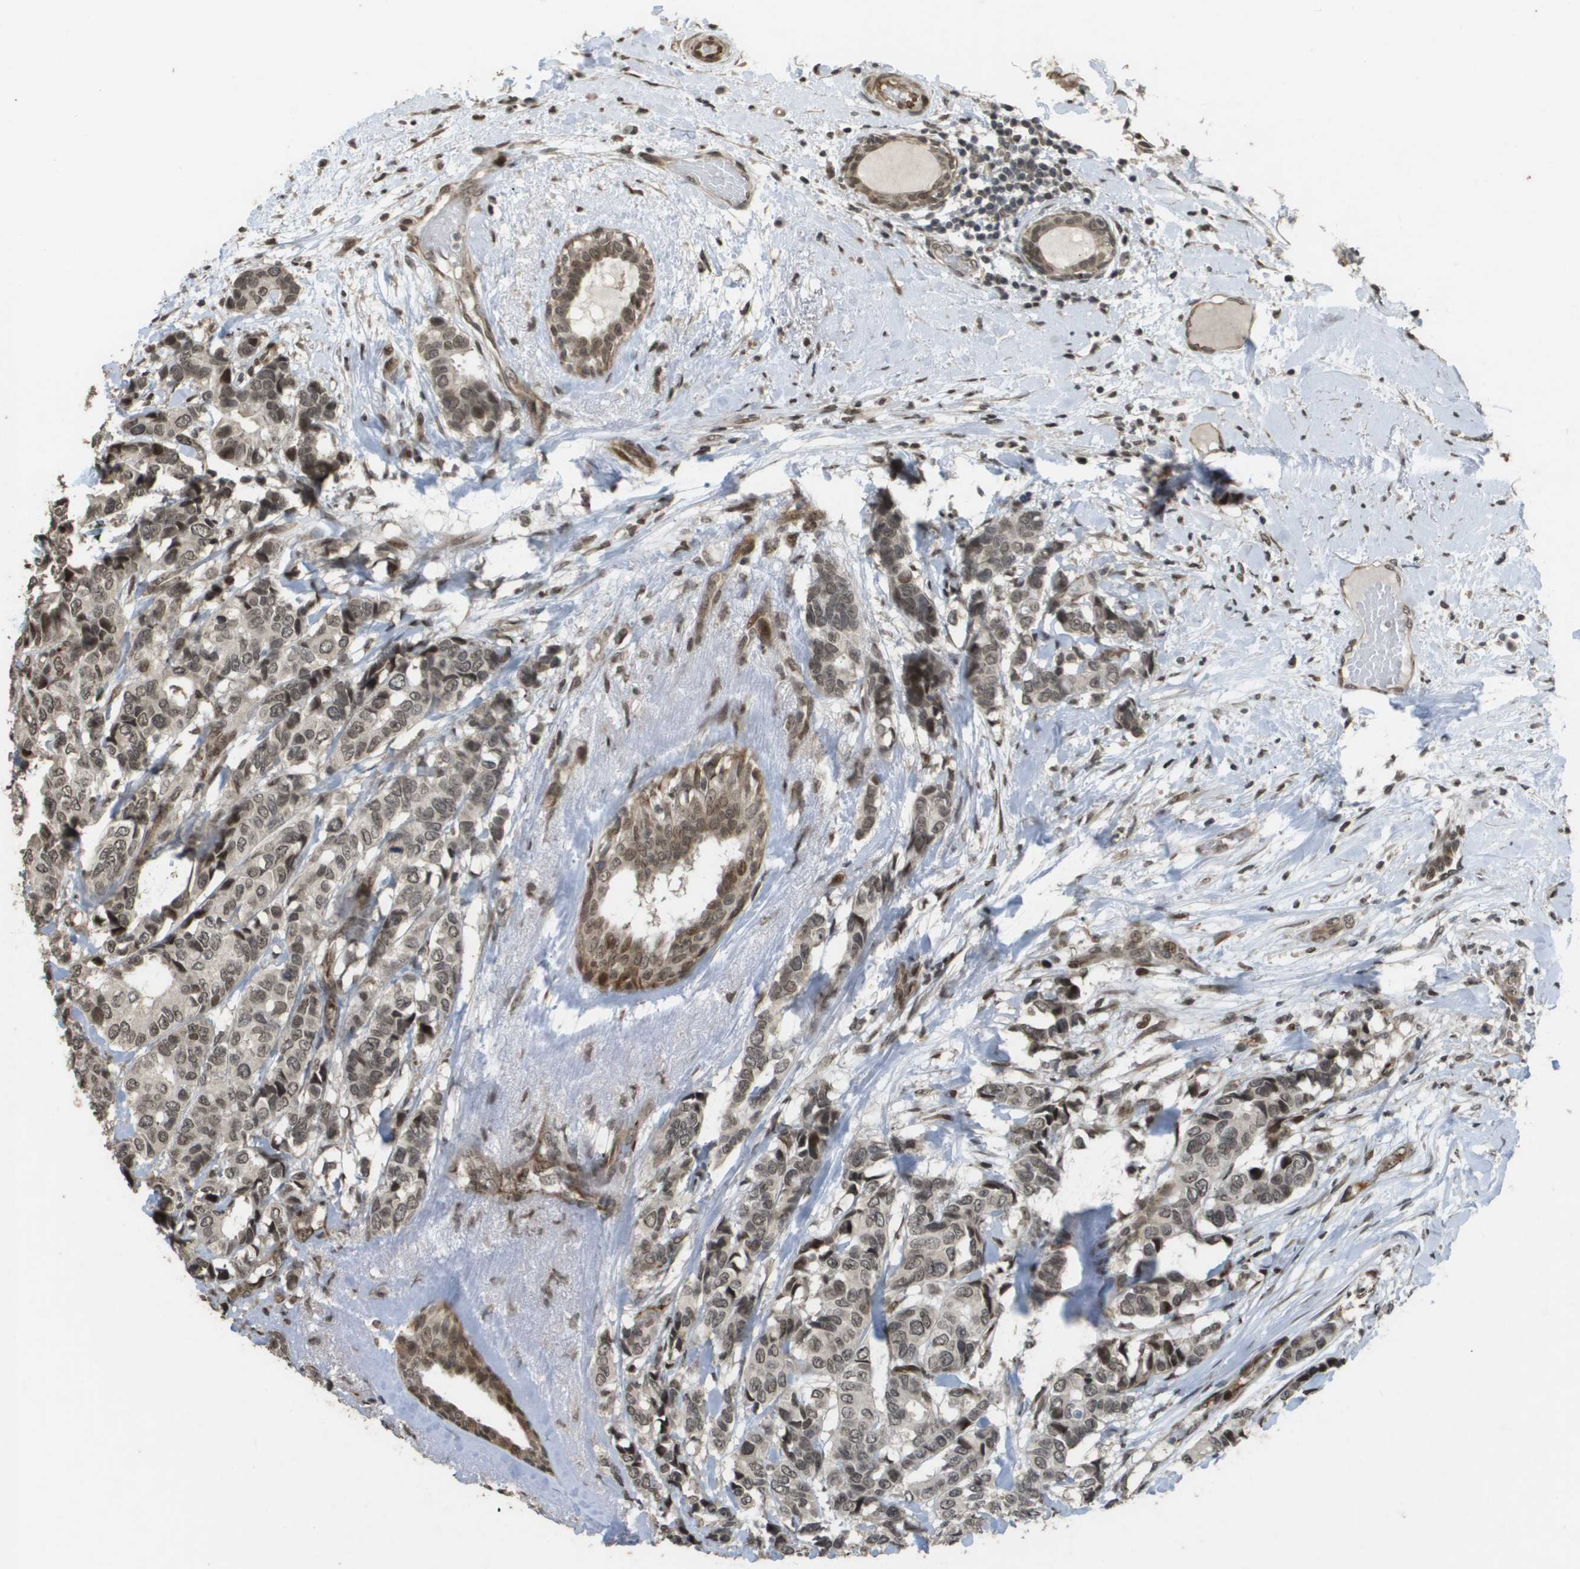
{"staining": {"intensity": "weak", "quantity": ">75%", "location": "nuclear"}, "tissue": "breast cancer", "cell_type": "Tumor cells", "image_type": "cancer", "snomed": [{"axis": "morphology", "description": "Duct carcinoma"}, {"axis": "topography", "description": "Breast"}], "caption": "Human infiltrating ductal carcinoma (breast) stained with a protein marker exhibits weak staining in tumor cells.", "gene": "KAT5", "patient": {"sex": "female", "age": 87}}